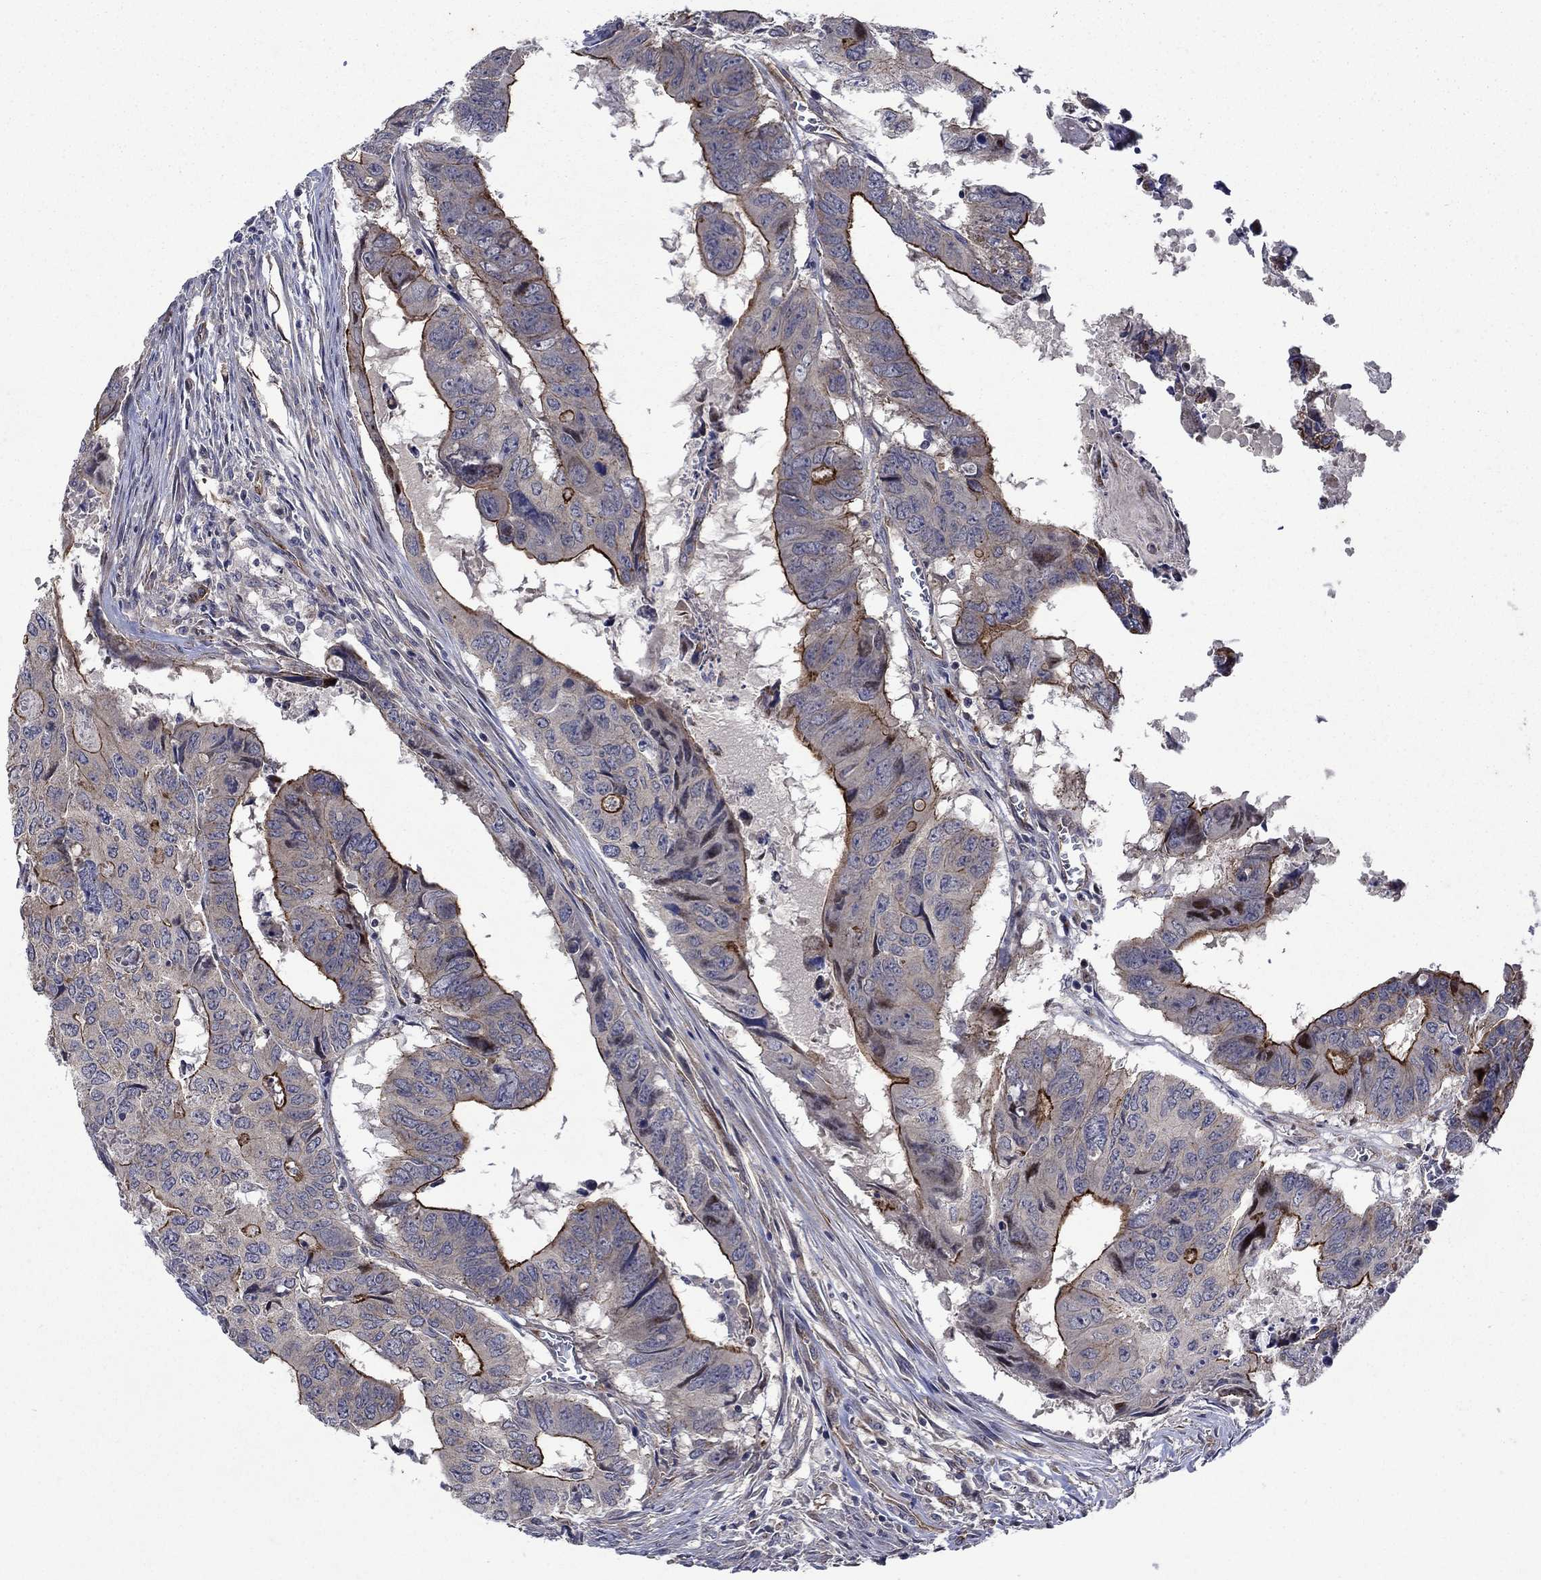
{"staining": {"intensity": "strong", "quantity": "<25%", "location": "cytoplasmic/membranous"}, "tissue": "colorectal cancer", "cell_type": "Tumor cells", "image_type": "cancer", "snomed": [{"axis": "morphology", "description": "Adenocarcinoma, NOS"}, {"axis": "topography", "description": "Colon"}], "caption": "Human adenocarcinoma (colorectal) stained with a brown dye demonstrates strong cytoplasmic/membranous positive expression in approximately <25% of tumor cells.", "gene": "SLC7A1", "patient": {"sex": "male", "age": 79}}